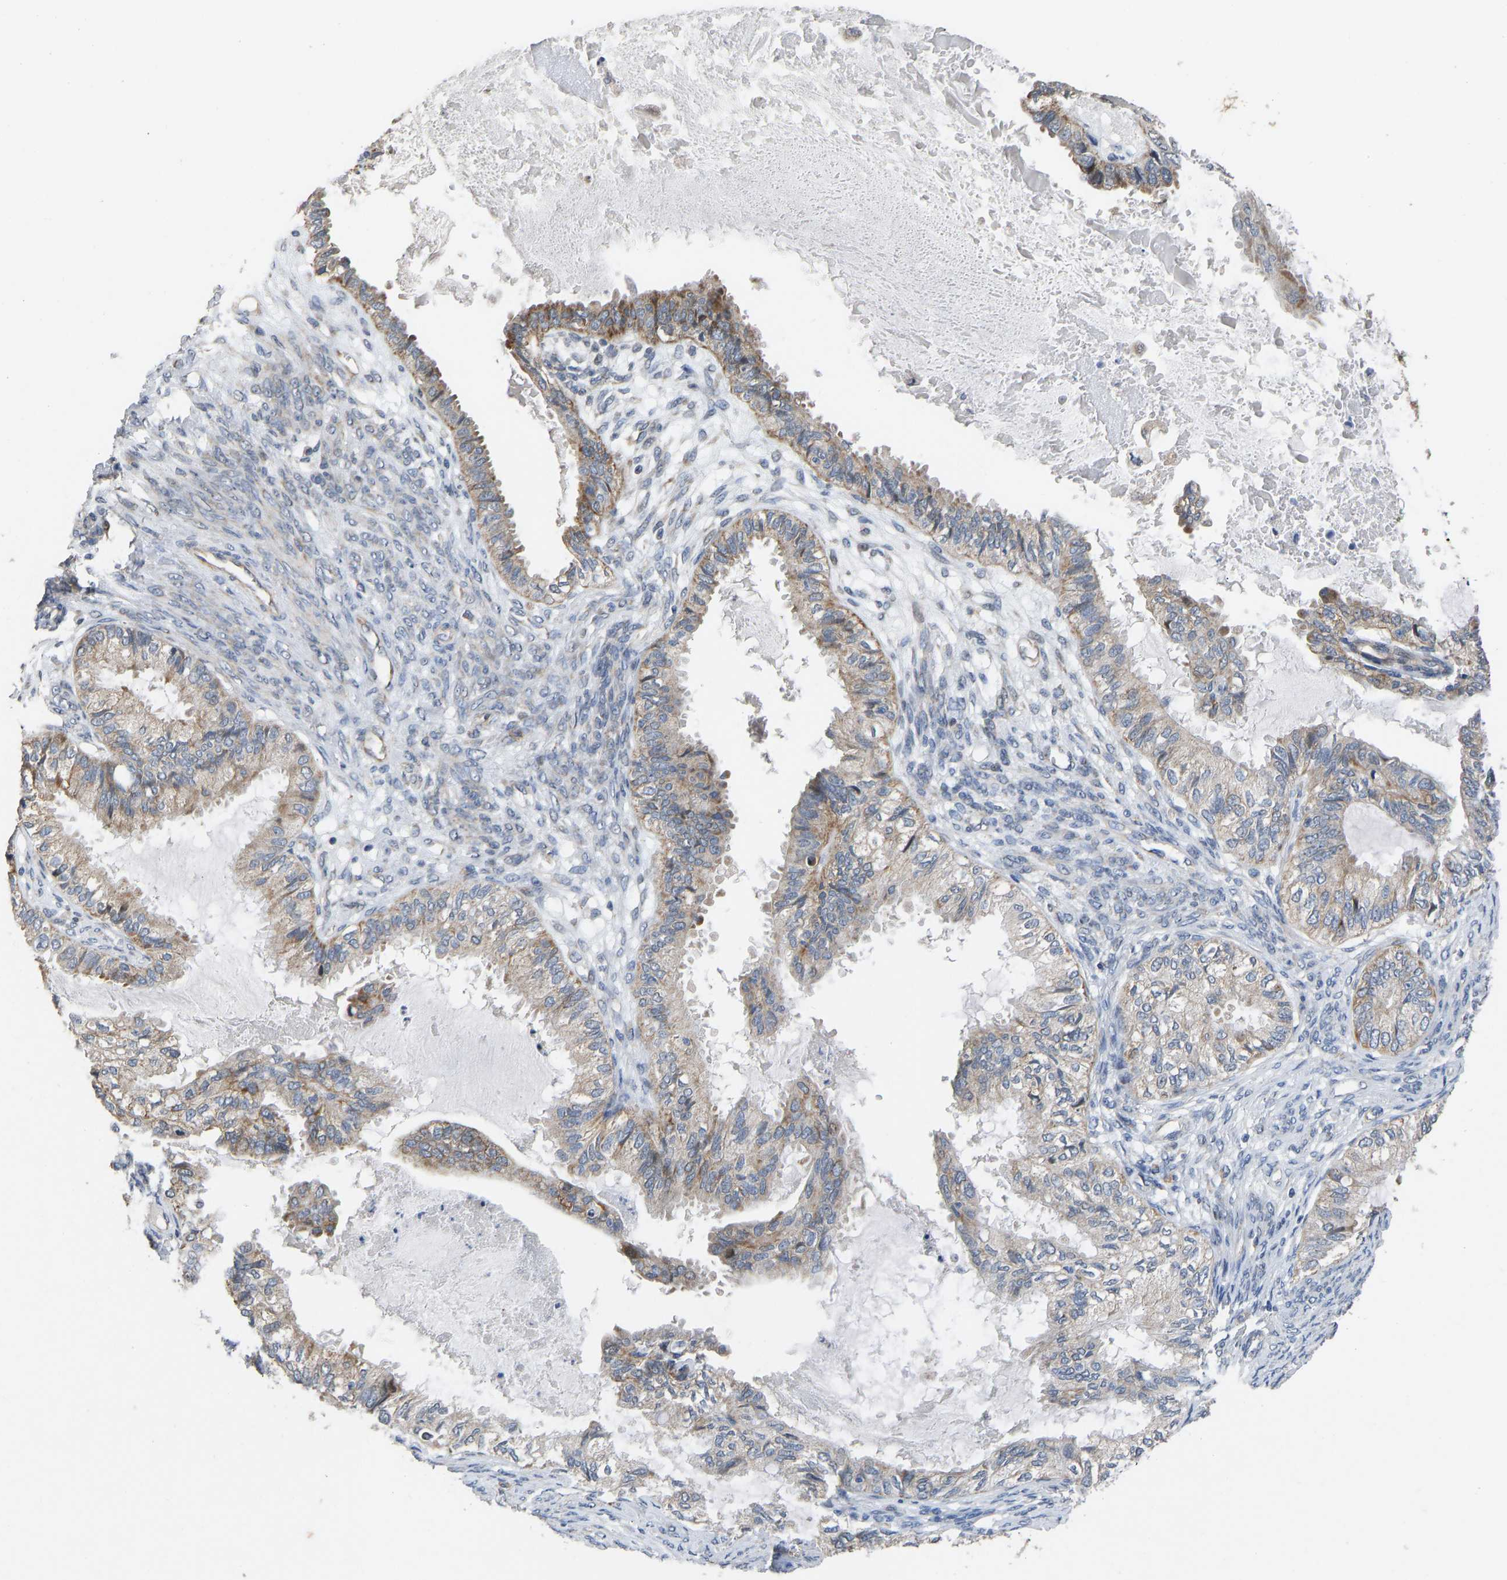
{"staining": {"intensity": "weak", "quantity": "25%-75%", "location": "cytoplasmic/membranous"}, "tissue": "cervical cancer", "cell_type": "Tumor cells", "image_type": "cancer", "snomed": [{"axis": "morphology", "description": "Normal tissue, NOS"}, {"axis": "morphology", "description": "Adenocarcinoma, NOS"}, {"axis": "topography", "description": "Cervix"}, {"axis": "topography", "description": "Endometrium"}], "caption": "DAB immunohistochemical staining of cervical cancer shows weak cytoplasmic/membranous protein staining in approximately 25%-75% of tumor cells.", "gene": "TMEM150A", "patient": {"sex": "female", "age": 86}}